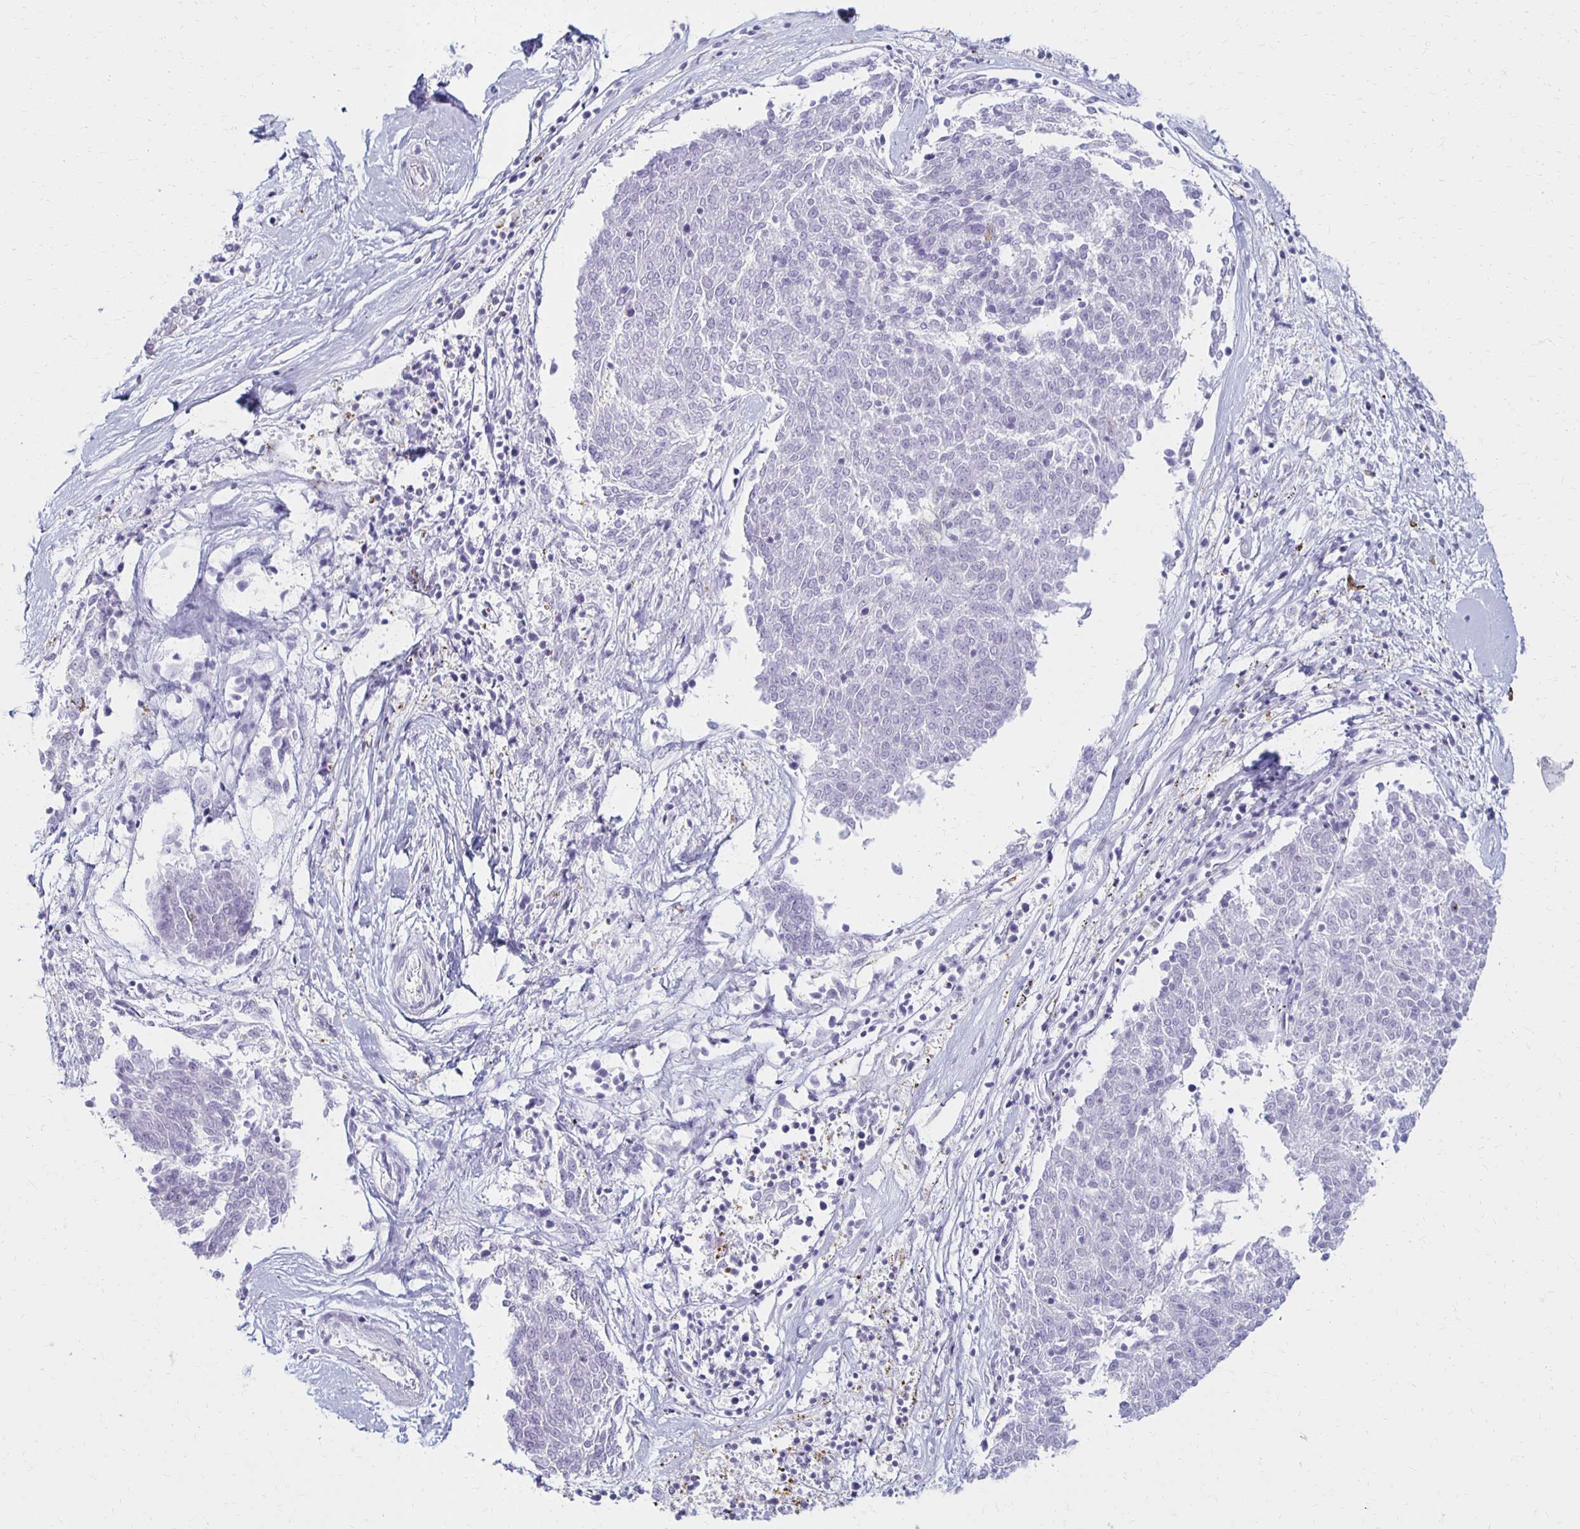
{"staining": {"intensity": "negative", "quantity": "none", "location": "none"}, "tissue": "melanoma", "cell_type": "Tumor cells", "image_type": "cancer", "snomed": [{"axis": "morphology", "description": "Malignant melanoma, NOS"}, {"axis": "topography", "description": "Skin"}], "caption": "Tumor cells are negative for protein expression in human malignant melanoma.", "gene": "CCL21", "patient": {"sex": "female", "age": 72}}